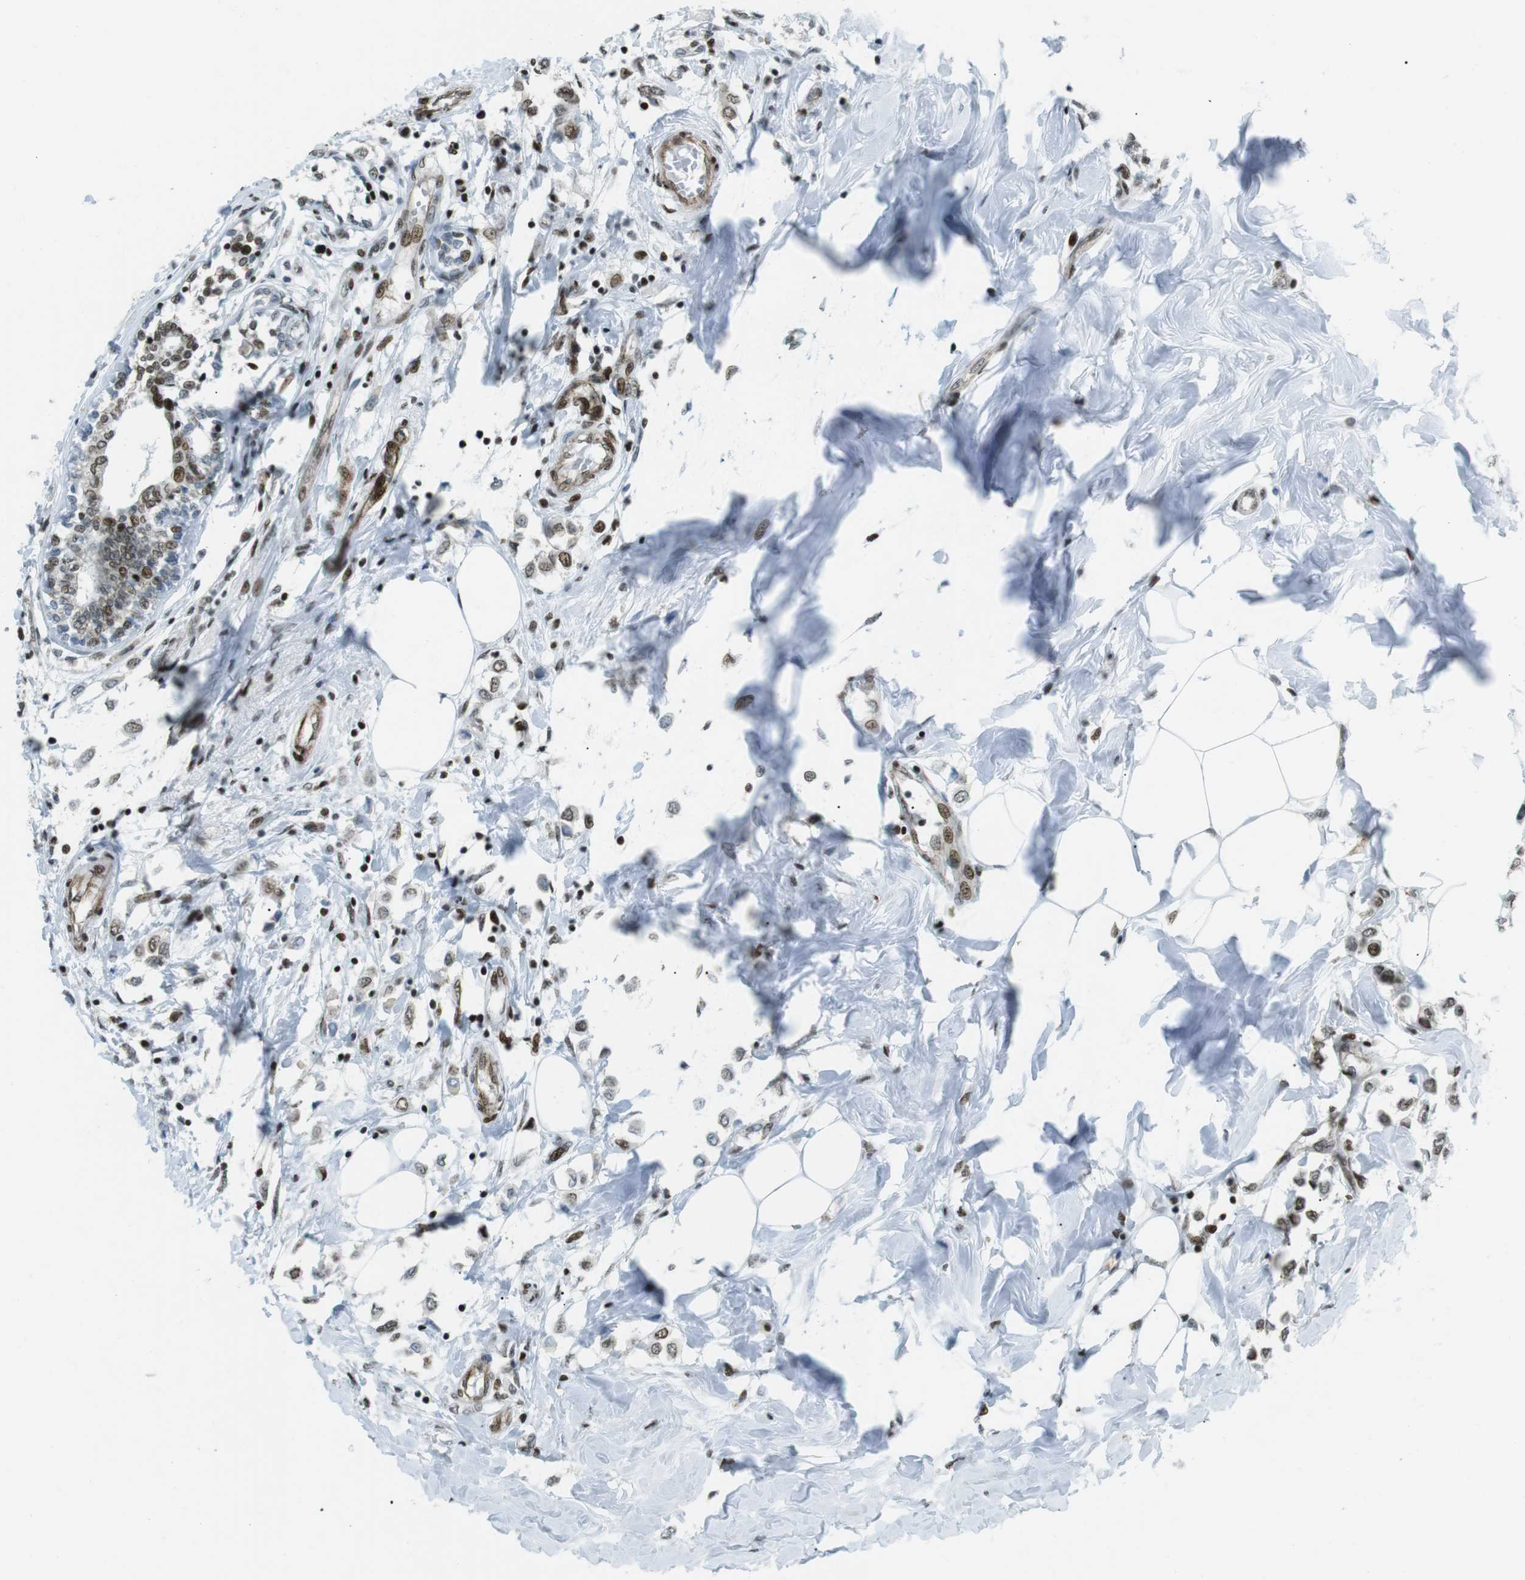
{"staining": {"intensity": "moderate", "quantity": ">75%", "location": "nuclear"}, "tissue": "breast cancer", "cell_type": "Tumor cells", "image_type": "cancer", "snomed": [{"axis": "morphology", "description": "Lobular carcinoma"}, {"axis": "topography", "description": "Breast"}], "caption": "Protein expression analysis of breast cancer (lobular carcinoma) shows moderate nuclear positivity in about >75% of tumor cells.", "gene": "ARID1A", "patient": {"sex": "female", "age": 51}}